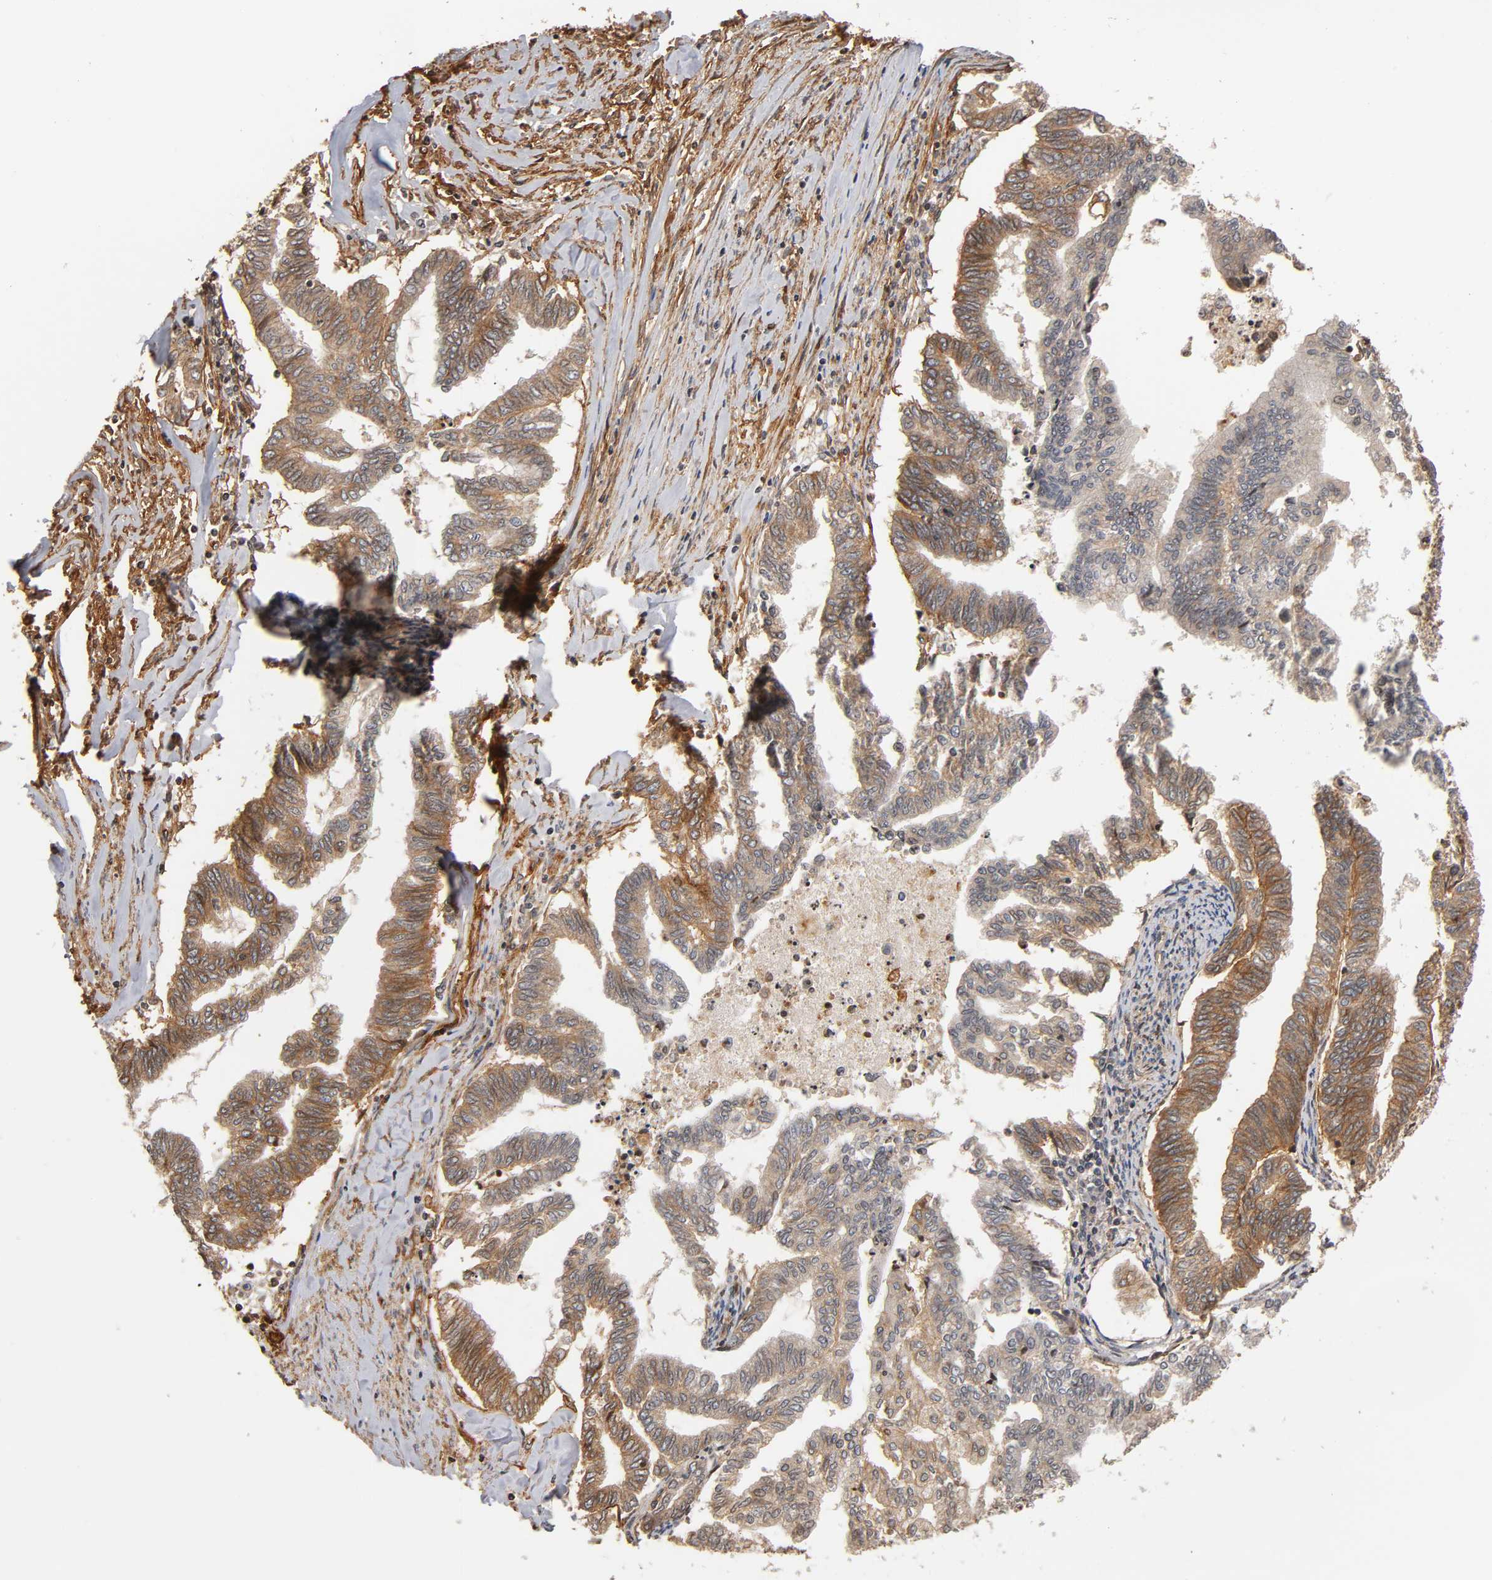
{"staining": {"intensity": "weak", "quantity": ">75%", "location": "cytoplasmic/membranous"}, "tissue": "endometrial cancer", "cell_type": "Tumor cells", "image_type": "cancer", "snomed": [{"axis": "morphology", "description": "Adenocarcinoma, NOS"}, {"axis": "topography", "description": "Endometrium"}], "caption": "IHC of human endometrial cancer exhibits low levels of weak cytoplasmic/membranous positivity in approximately >75% of tumor cells. The protein of interest is shown in brown color, while the nuclei are stained blue.", "gene": "ITGAV", "patient": {"sex": "female", "age": 79}}